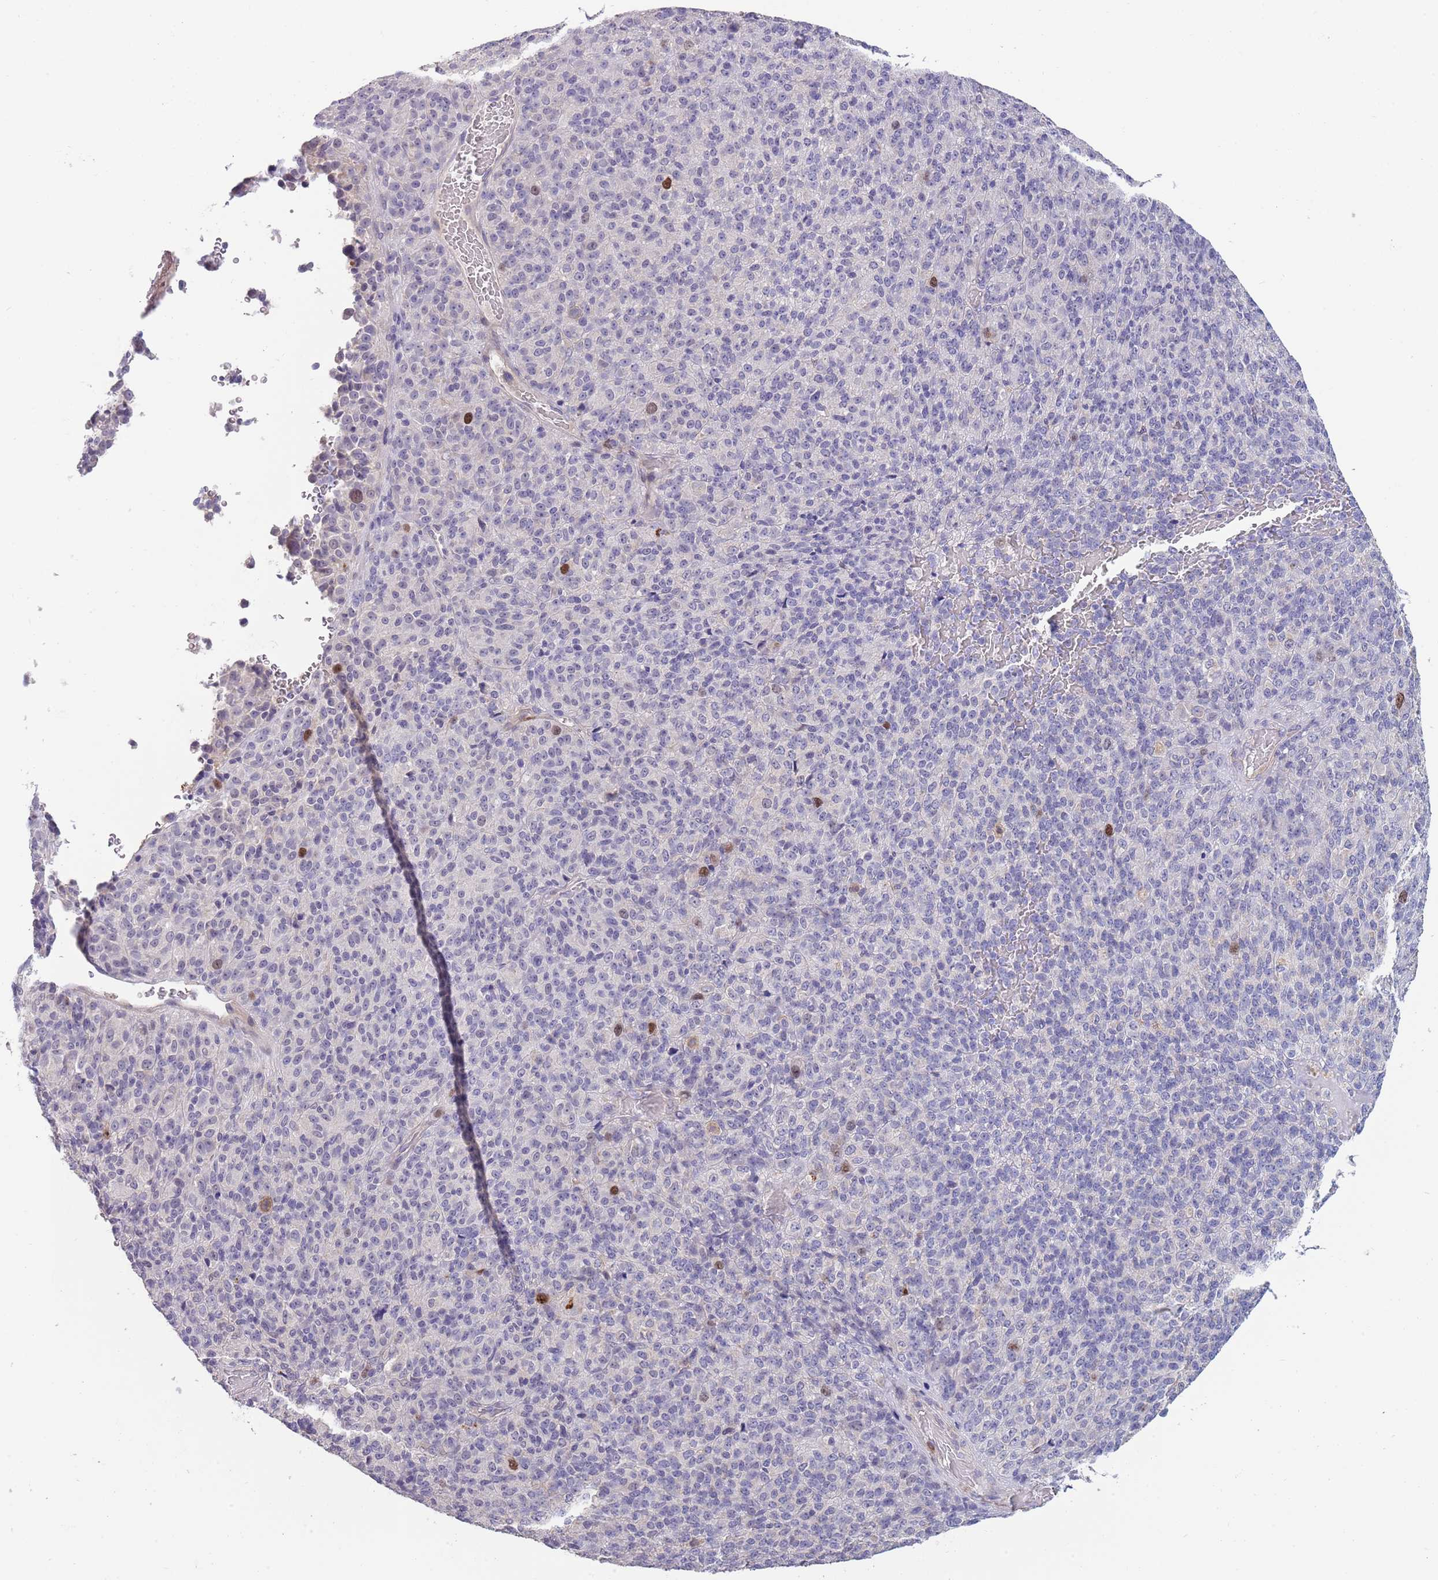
{"staining": {"intensity": "strong", "quantity": "<25%", "location": "nuclear"}, "tissue": "melanoma", "cell_type": "Tumor cells", "image_type": "cancer", "snomed": [{"axis": "morphology", "description": "Malignant melanoma, Metastatic site"}, {"axis": "topography", "description": "Brain"}], "caption": "Tumor cells display medium levels of strong nuclear expression in about <25% of cells in human malignant melanoma (metastatic site).", "gene": "PIMREG", "patient": {"sex": "female", "age": 56}}